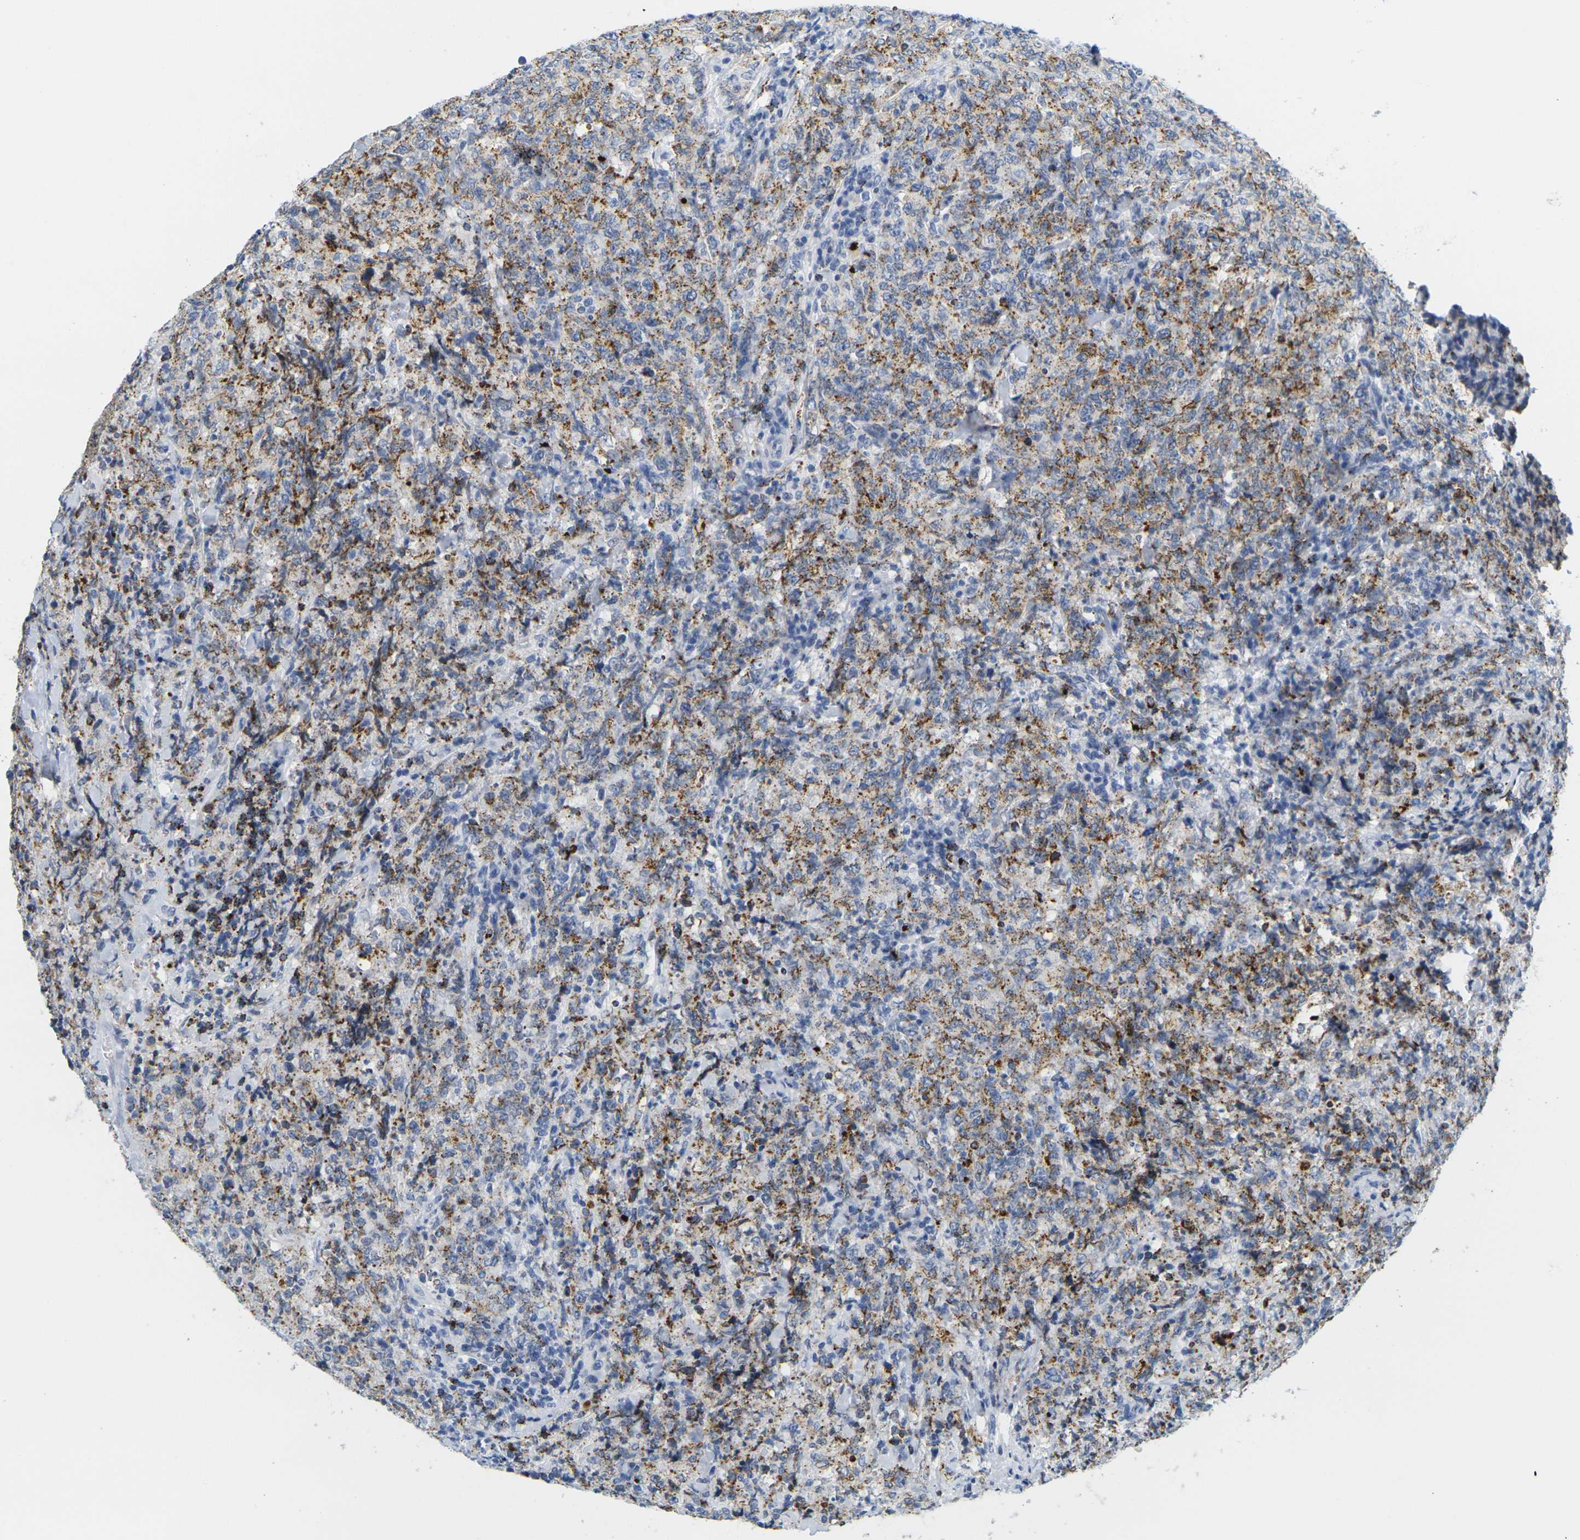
{"staining": {"intensity": "moderate", "quantity": "25%-75%", "location": "cytoplasmic/membranous"}, "tissue": "lymphoma", "cell_type": "Tumor cells", "image_type": "cancer", "snomed": [{"axis": "morphology", "description": "Malignant lymphoma, non-Hodgkin's type, High grade"}, {"axis": "topography", "description": "Tonsil"}], "caption": "Immunohistochemical staining of human lymphoma reveals medium levels of moderate cytoplasmic/membranous staining in about 25%-75% of tumor cells.", "gene": "HLA-DOB", "patient": {"sex": "female", "age": 36}}